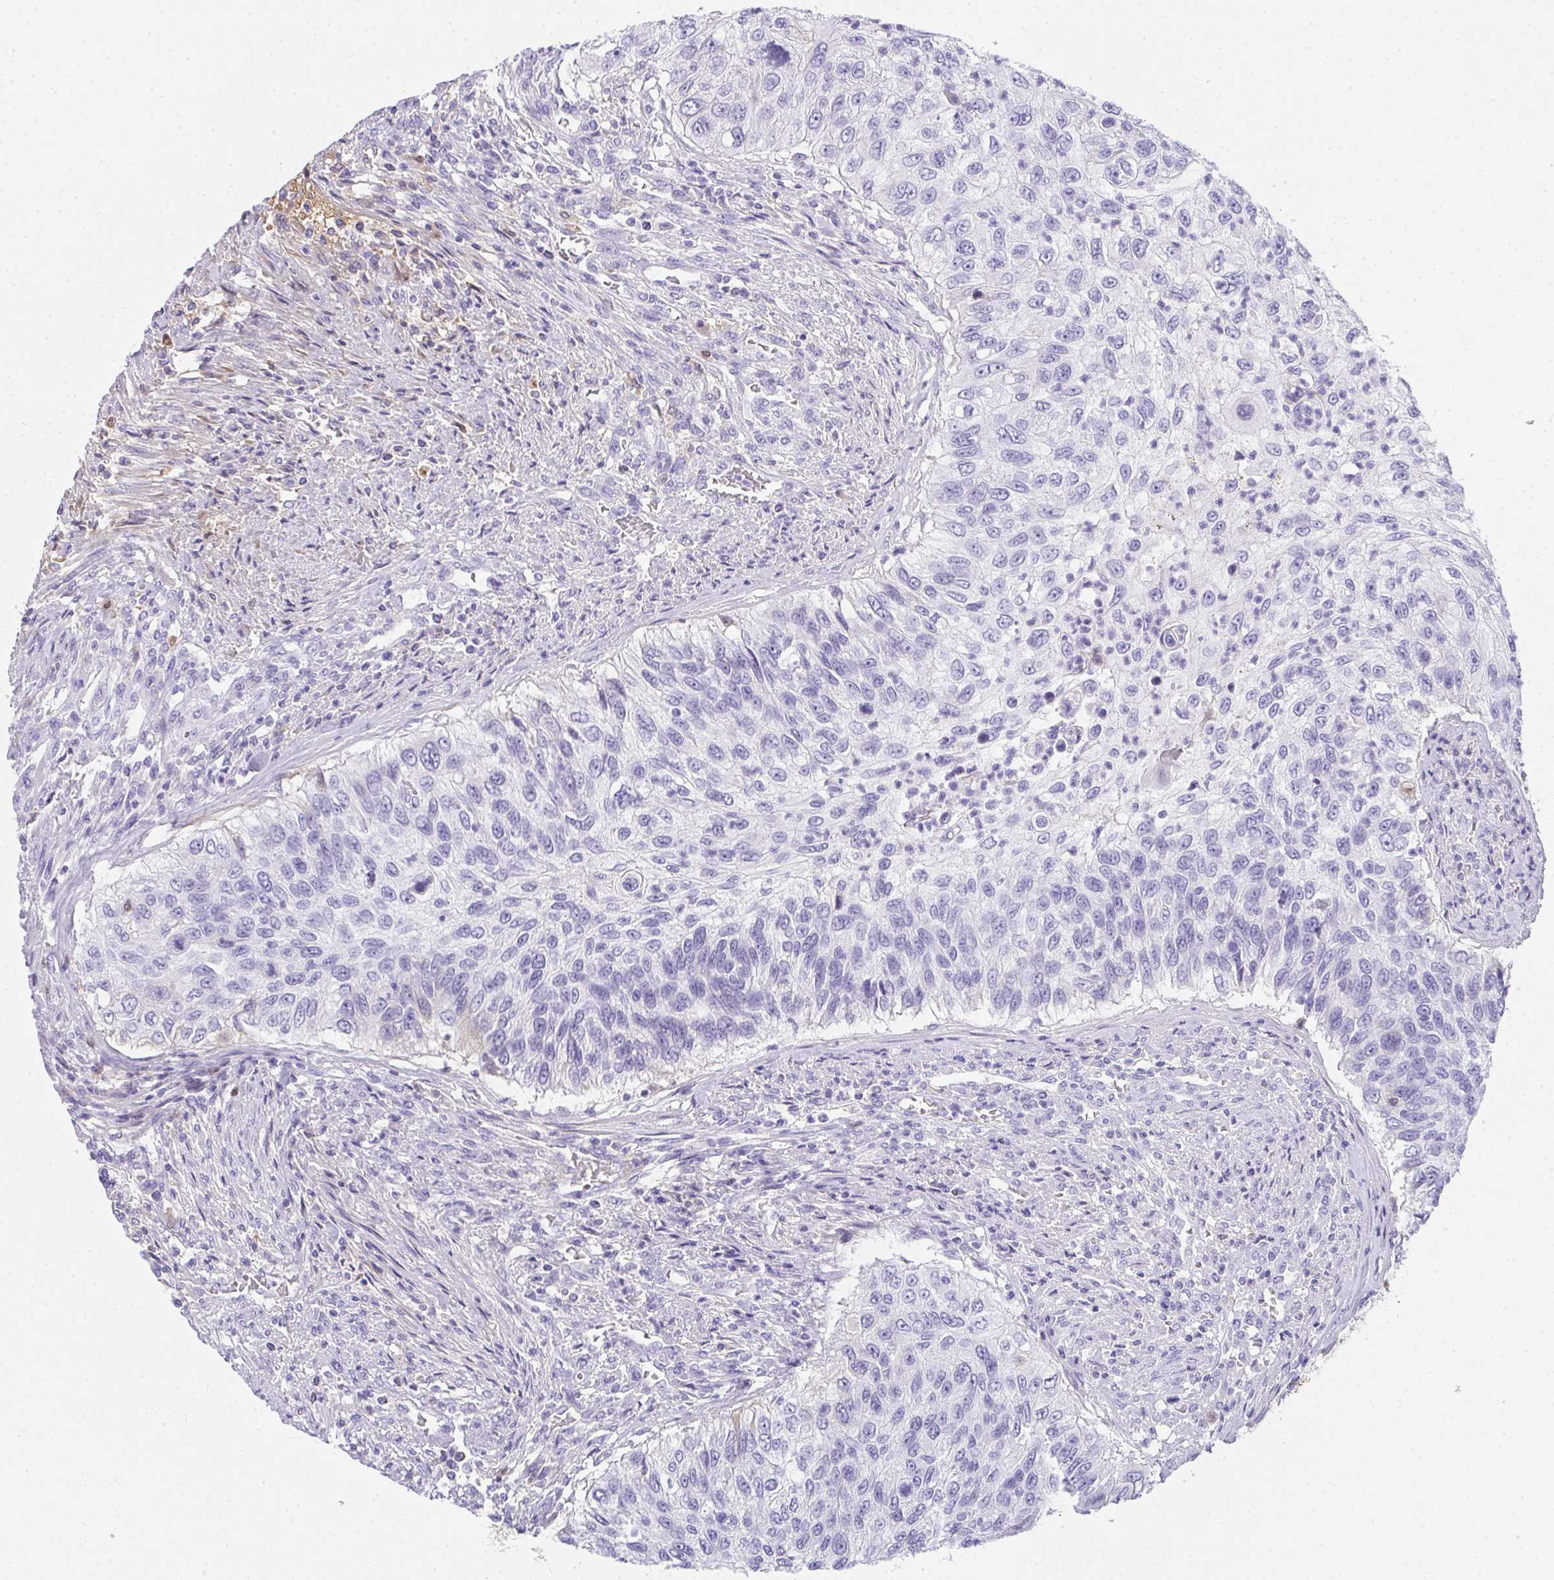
{"staining": {"intensity": "negative", "quantity": "none", "location": "none"}, "tissue": "urothelial cancer", "cell_type": "Tumor cells", "image_type": "cancer", "snomed": [{"axis": "morphology", "description": "Urothelial carcinoma, High grade"}, {"axis": "topography", "description": "Urinary bladder"}], "caption": "Tumor cells are negative for protein expression in human urothelial cancer.", "gene": "ZSWIM3", "patient": {"sex": "female", "age": 60}}